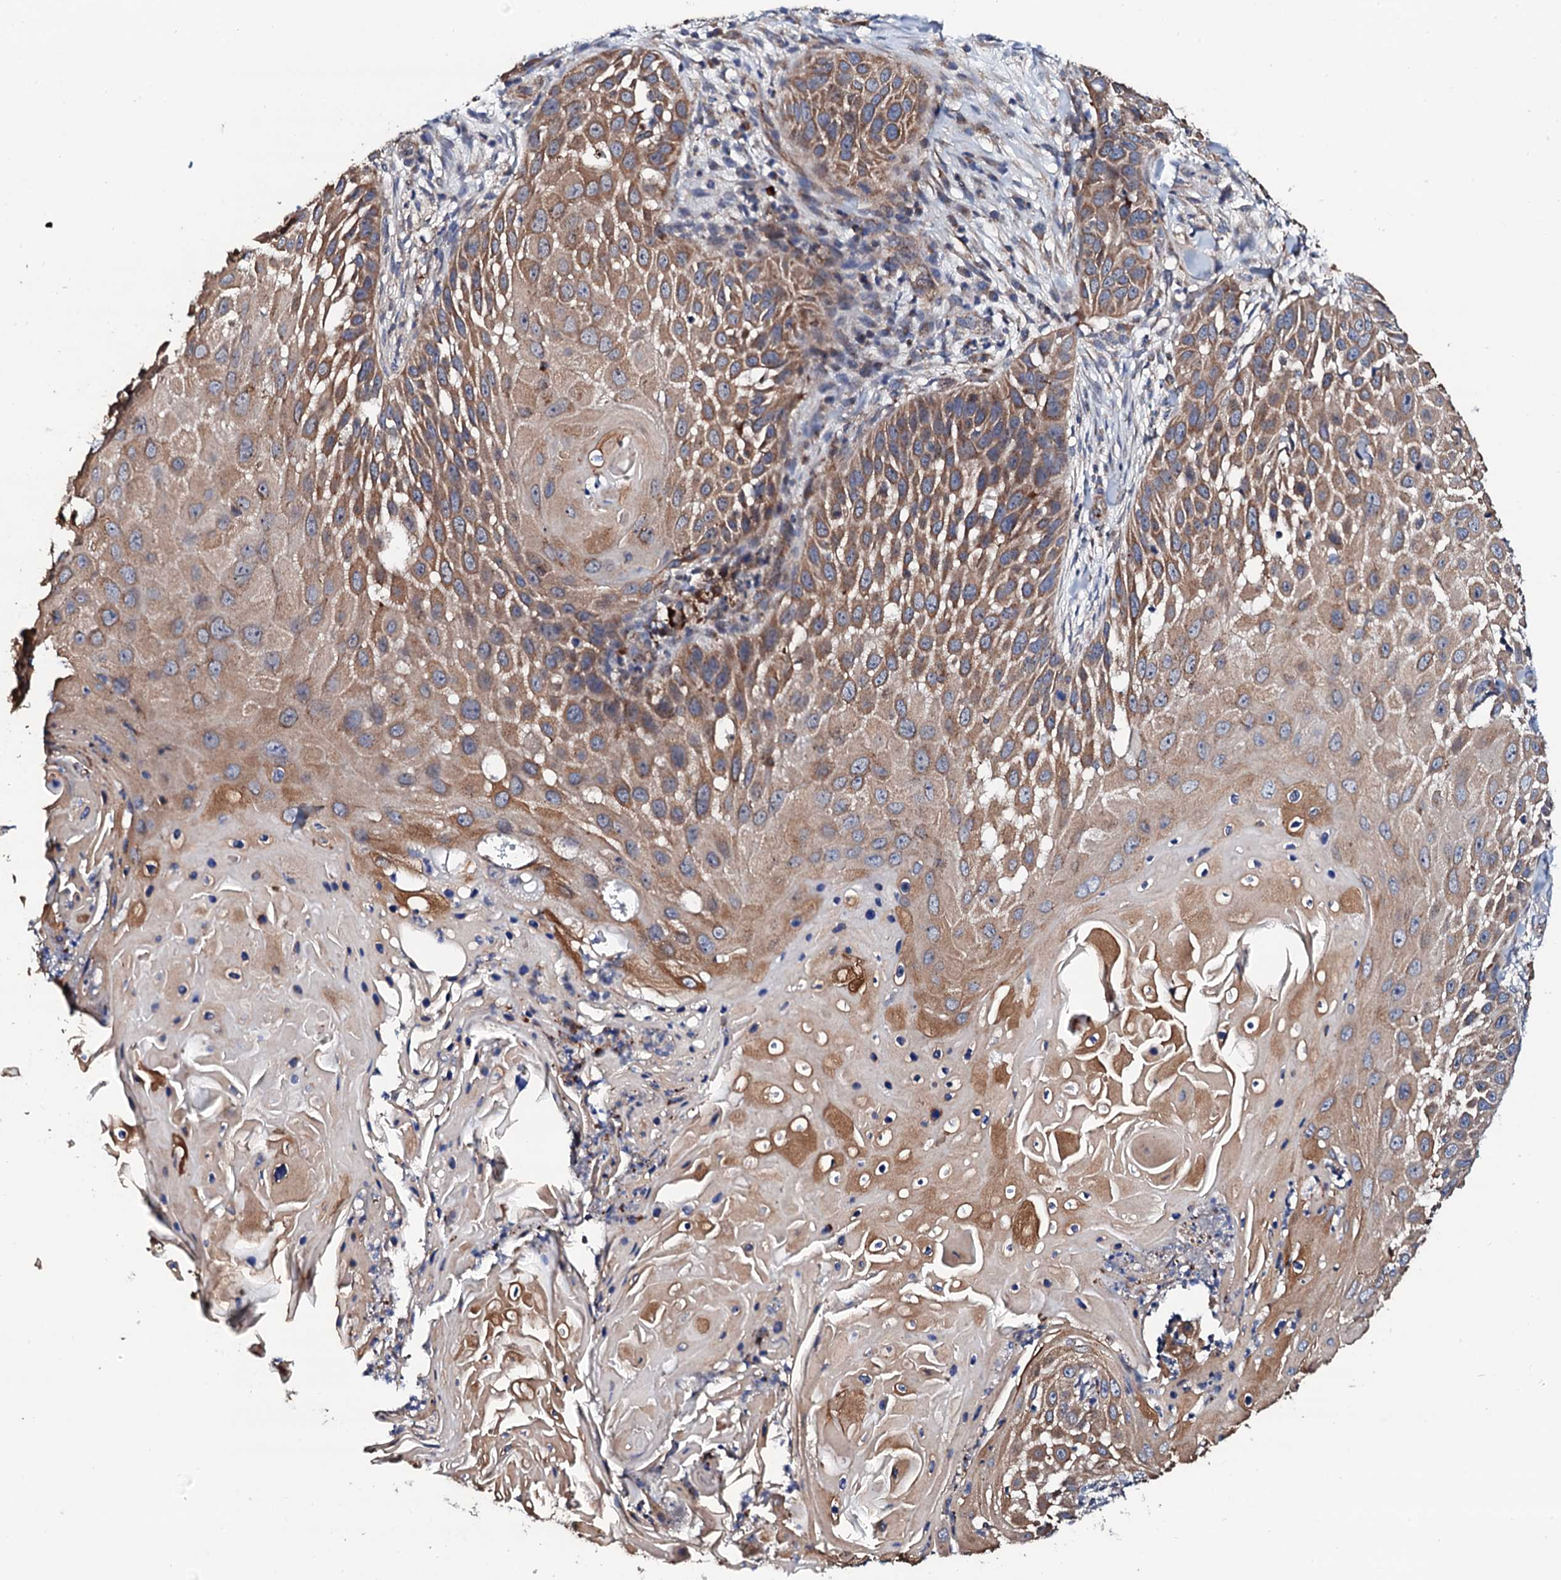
{"staining": {"intensity": "moderate", "quantity": ">75%", "location": "cytoplasmic/membranous"}, "tissue": "skin cancer", "cell_type": "Tumor cells", "image_type": "cancer", "snomed": [{"axis": "morphology", "description": "Squamous cell carcinoma, NOS"}, {"axis": "topography", "description": "Skin"}], "caption": "Protein analysis of skin cancer (squamous cell carcinoma) tissue reveals moderate cytoplasmic/membranous expression in approximately >75% of tumor cells. The staining was performed using DAB to visualize the protein expression in brown, while the nuclei were stained in blue with hematoxylin (Magnification: 20x).", "gene": "COG4", "patient": {"sex": "female", "age": 44}}